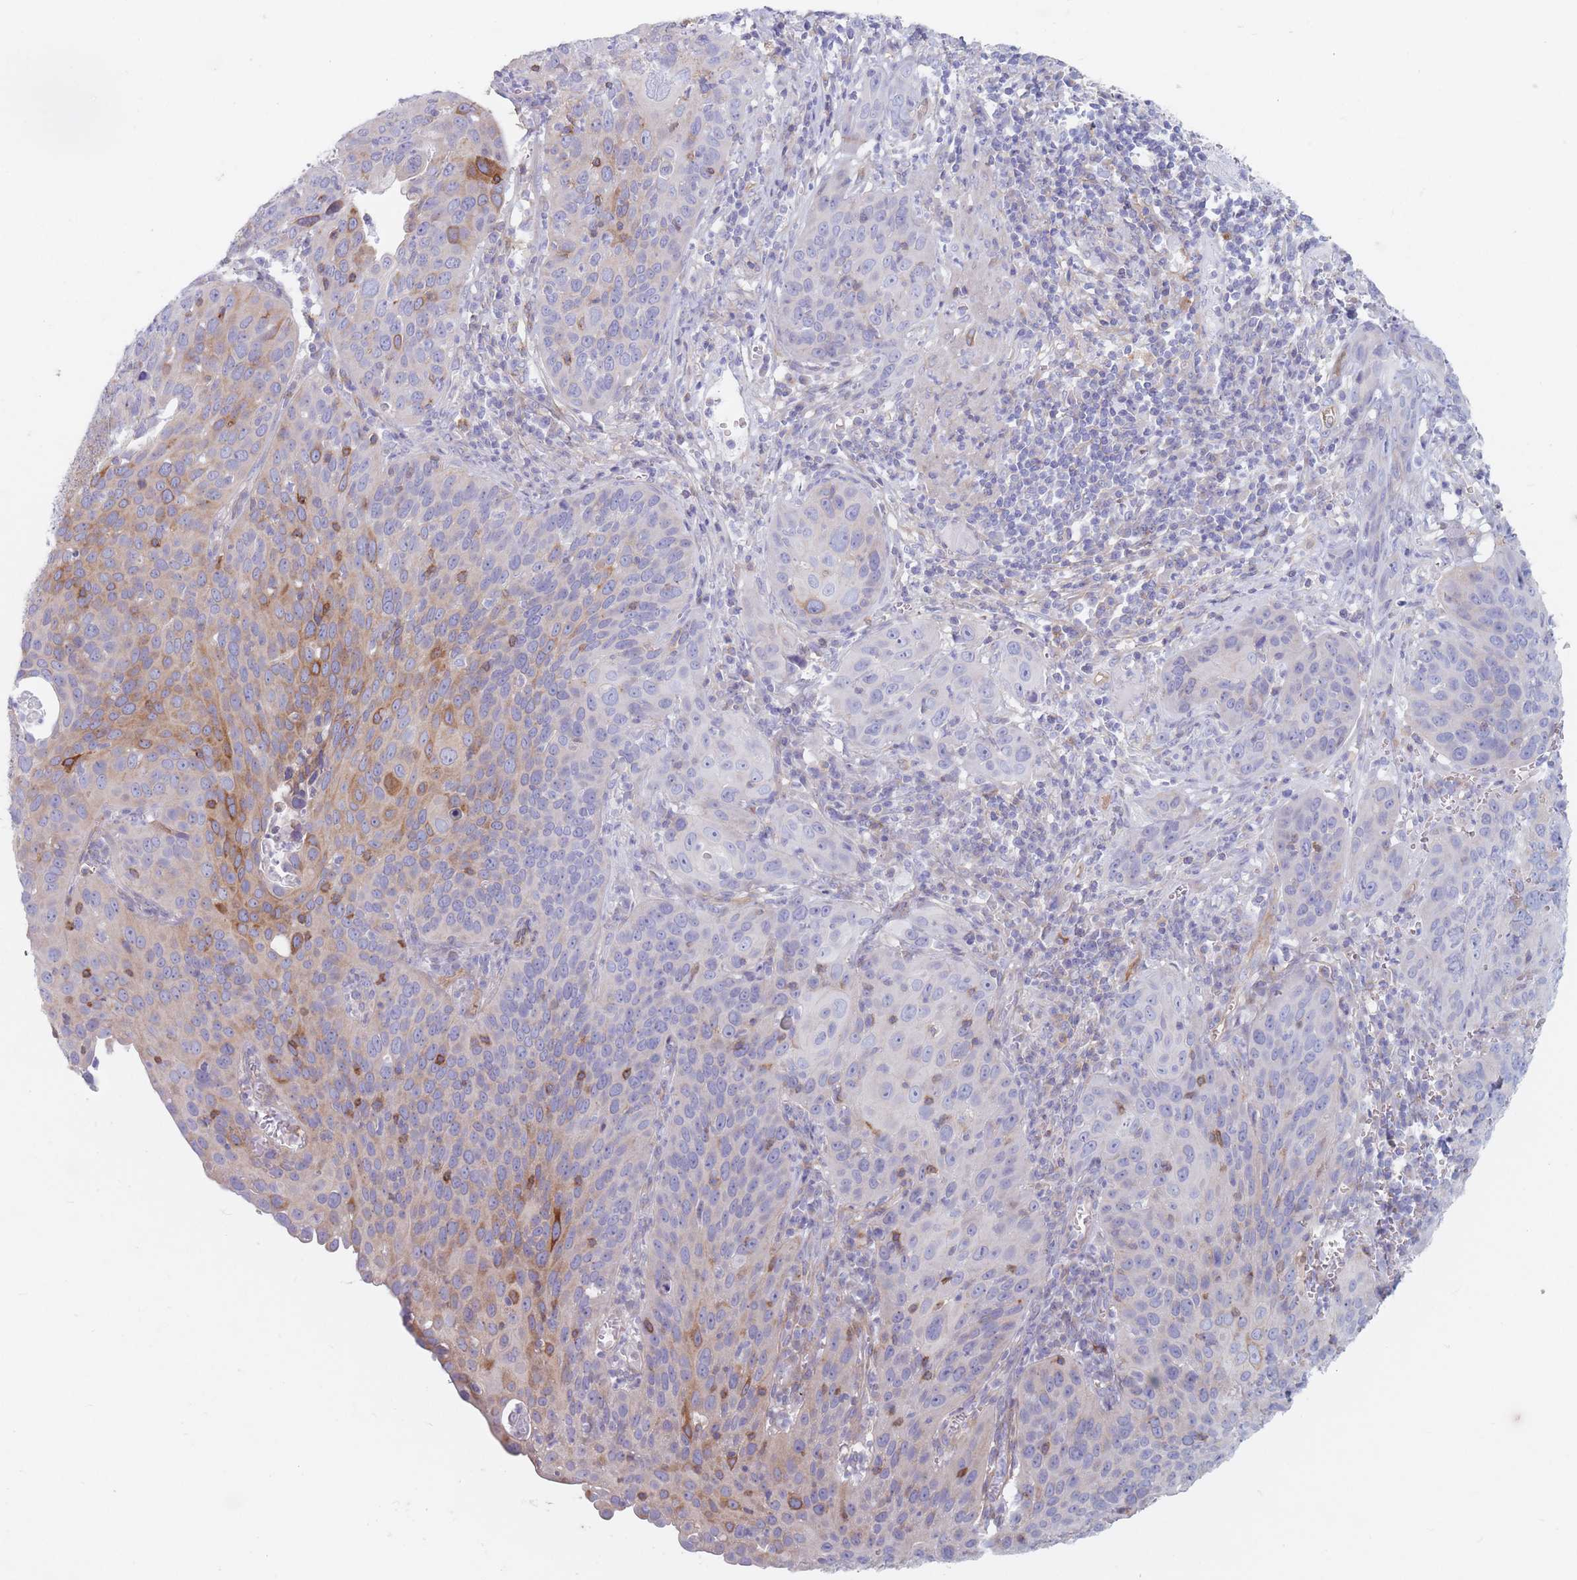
{"staining": {"intensity": "moderate", "quantity": "<25%", "location": "cytoplasmic/membranous"}, "tissue": "cervical cancer", "cell_type": "Tumor cells", "image_type": "cancer", "snomed": [{"axis": "morphology", "description": "Squamous cell carcinoma, NOS"}, {"axis": "topography", "description": "Cervix"}], "caption": "High-power microscopy captured an IHC image of cervical squamous cell carcinoma, revealing moderate cytoplasmic/membranous positivity in about <25% of tumor cells.", "gene": "PLPP1", "patient": {"sex": "female", "age": 36}}